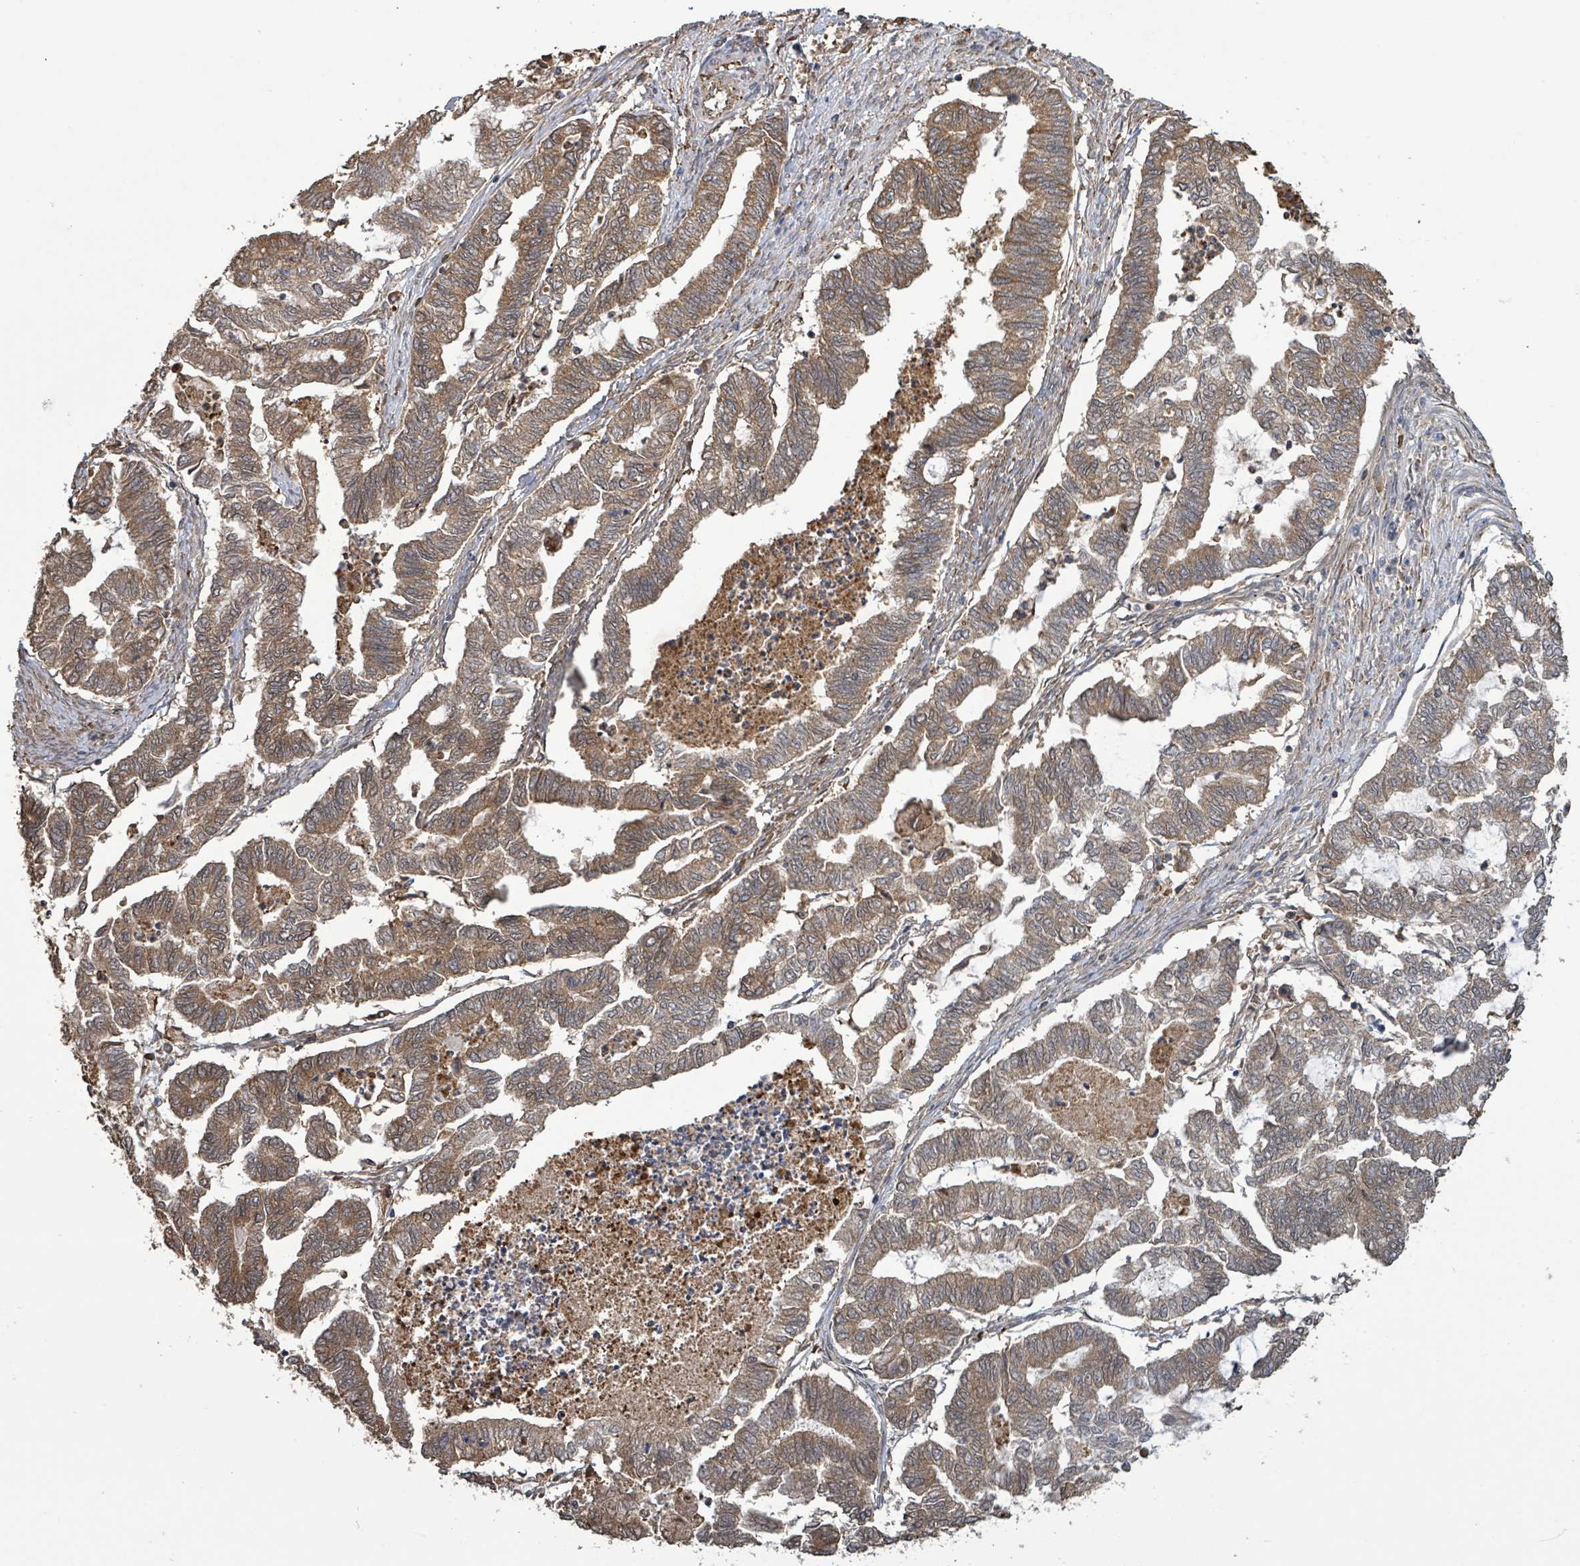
{"staining": {"intensity": "moderate", "quantity": ">75%", "location": "cytoplasmic/membranous"}, "tissue": "endometrial cancer", "cell_type": "Tumor cells", "image_type": "cancer", "snomed": [{"axis": "morphology", "description": "Adenocarcinoma, NOS"}, {"axis": "topography", "description": "Endometrium"}], "caption": "This is an image of immunohistochemistry staining of endometrial adenocarcinoma, which shows moderate expression in the cytoplasmic/membranous of tumor cells.", "gene": "ARPIN", "patient": {"sex": "female", "age": 79}}